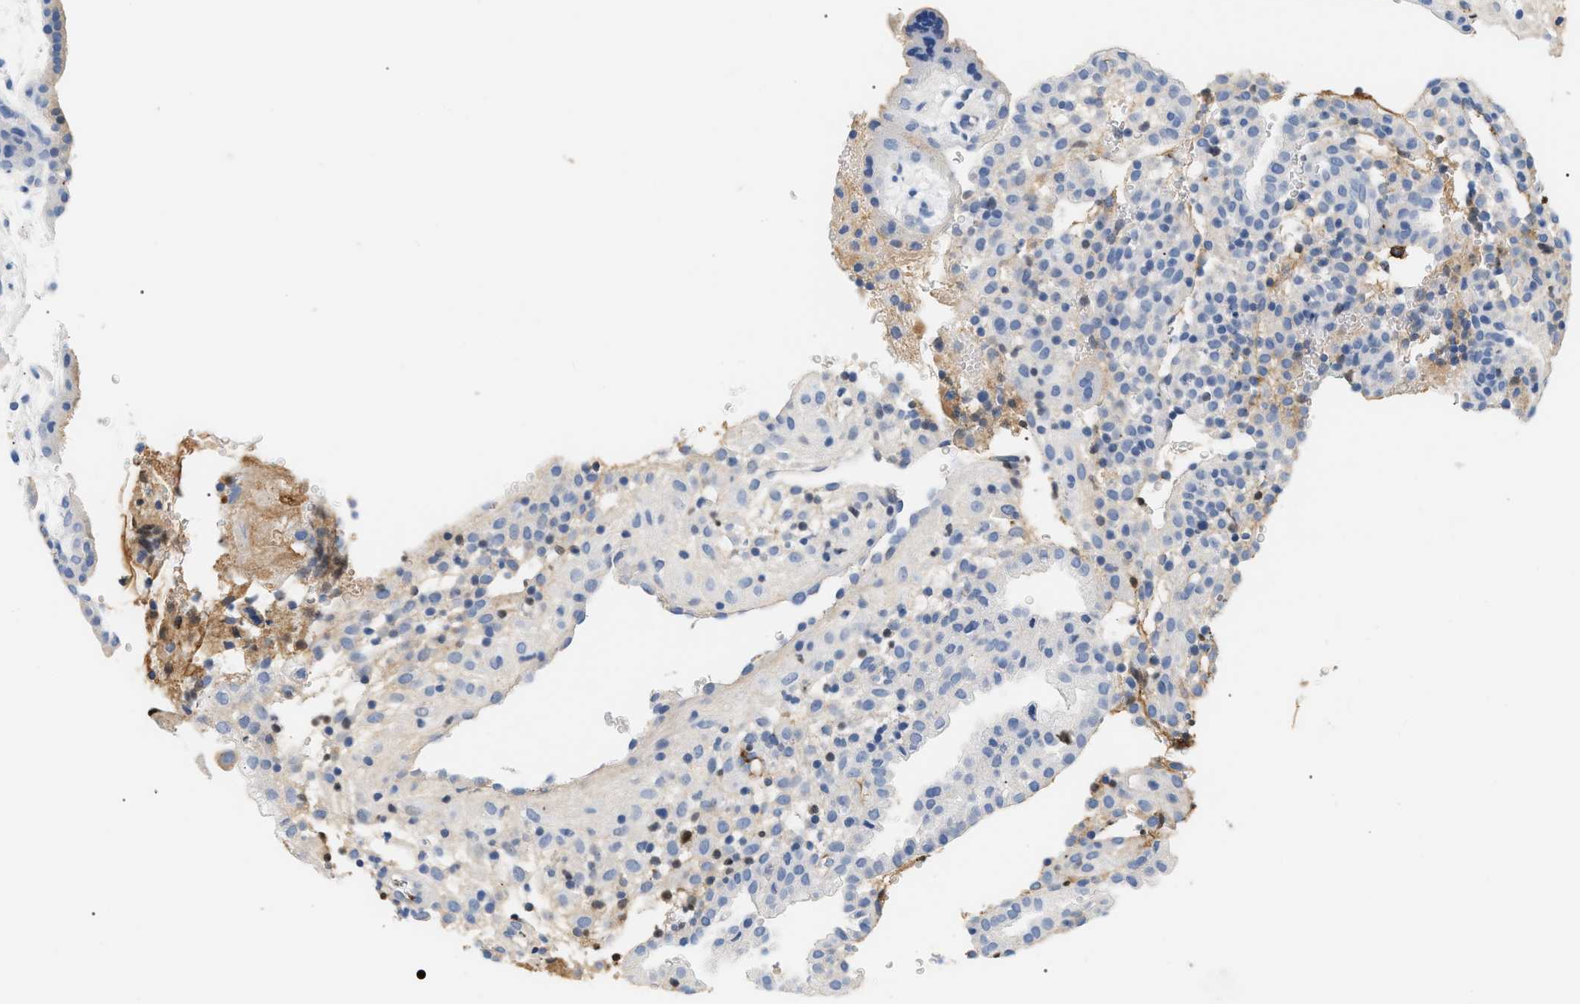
{"staining": {"intensity": "weak", "quantity": "<25%", "location": "cytoplasmic/membranous"}, "tissue": "placenta", "cell_type": "Decidual cells", "image_type": "normal", "snomed": [{"axis": "morphology", "description": "Normal tissue, NOS"}, {"axis": "topography", "description": "Placenta"}], "caption": "A high-resolution photomicrograph shows immunohistochemistry staining of normal placenta, which exhibits no significant staining in decidual cells. Nuclei are stained in blue.", "gene": "CFH", "patient": {"sex": "female", "age": 18}}